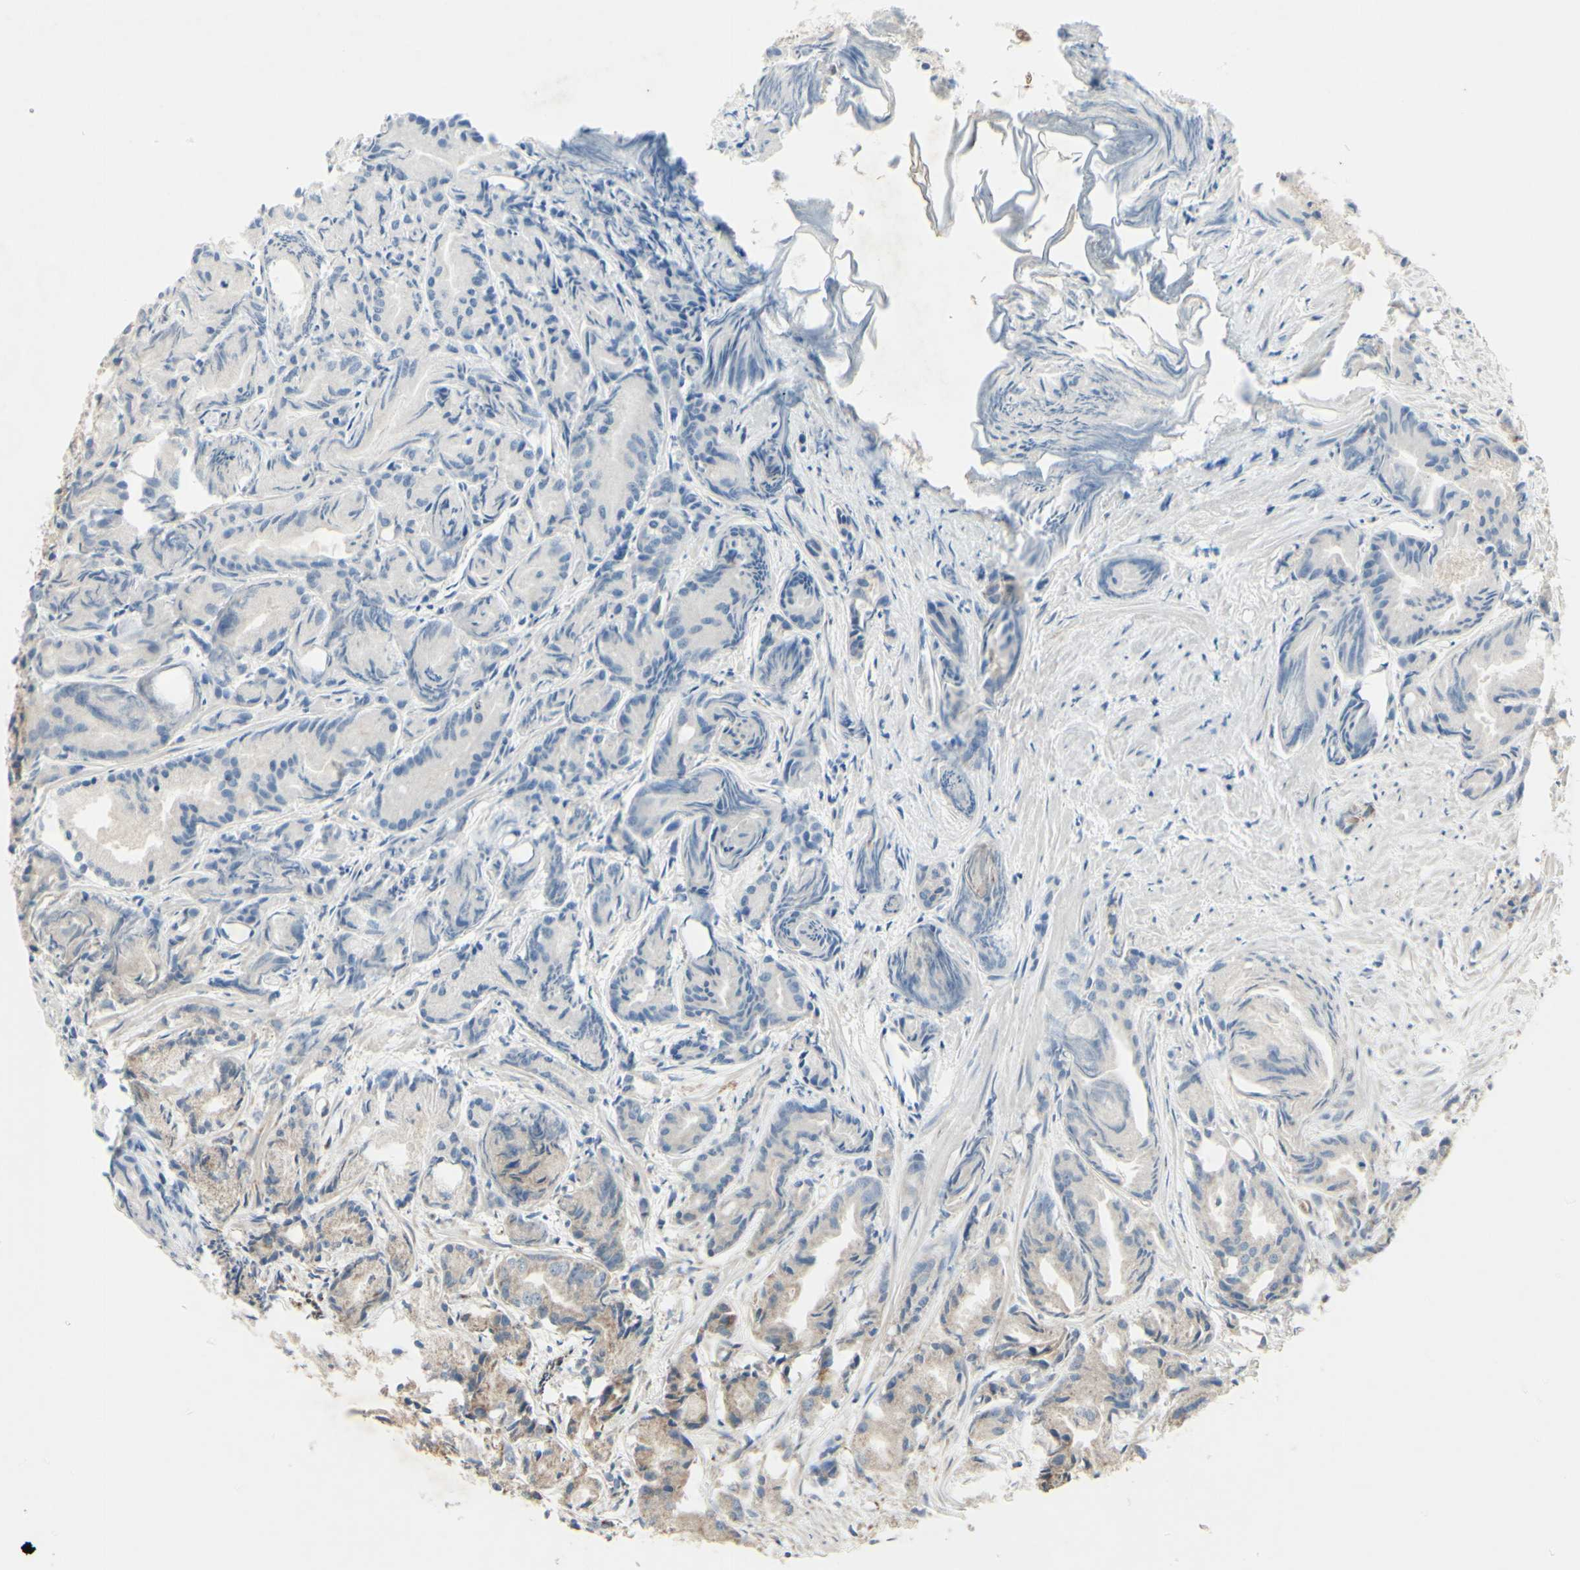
{"staining": {"intensity": "weak", "quantity": "<25%", "location": "cytoplasmic/membranous"}, "tissue": "prostate cancer", "cell_type": "Tumor cells", "image_type": "cancer", "snomed": [{"axis": "morphology", "description": "Adenocarcinoma, Low grade"}, {"axis": "topography", "description": "Prostate"}], "caption": "Human prostate cancer stained for a protein using immunohistochemistry (IHC) exhibits no staining in tumor cells.", "gene": "CNTNAP1", "patient": {"sex": "male", "age": 72}}